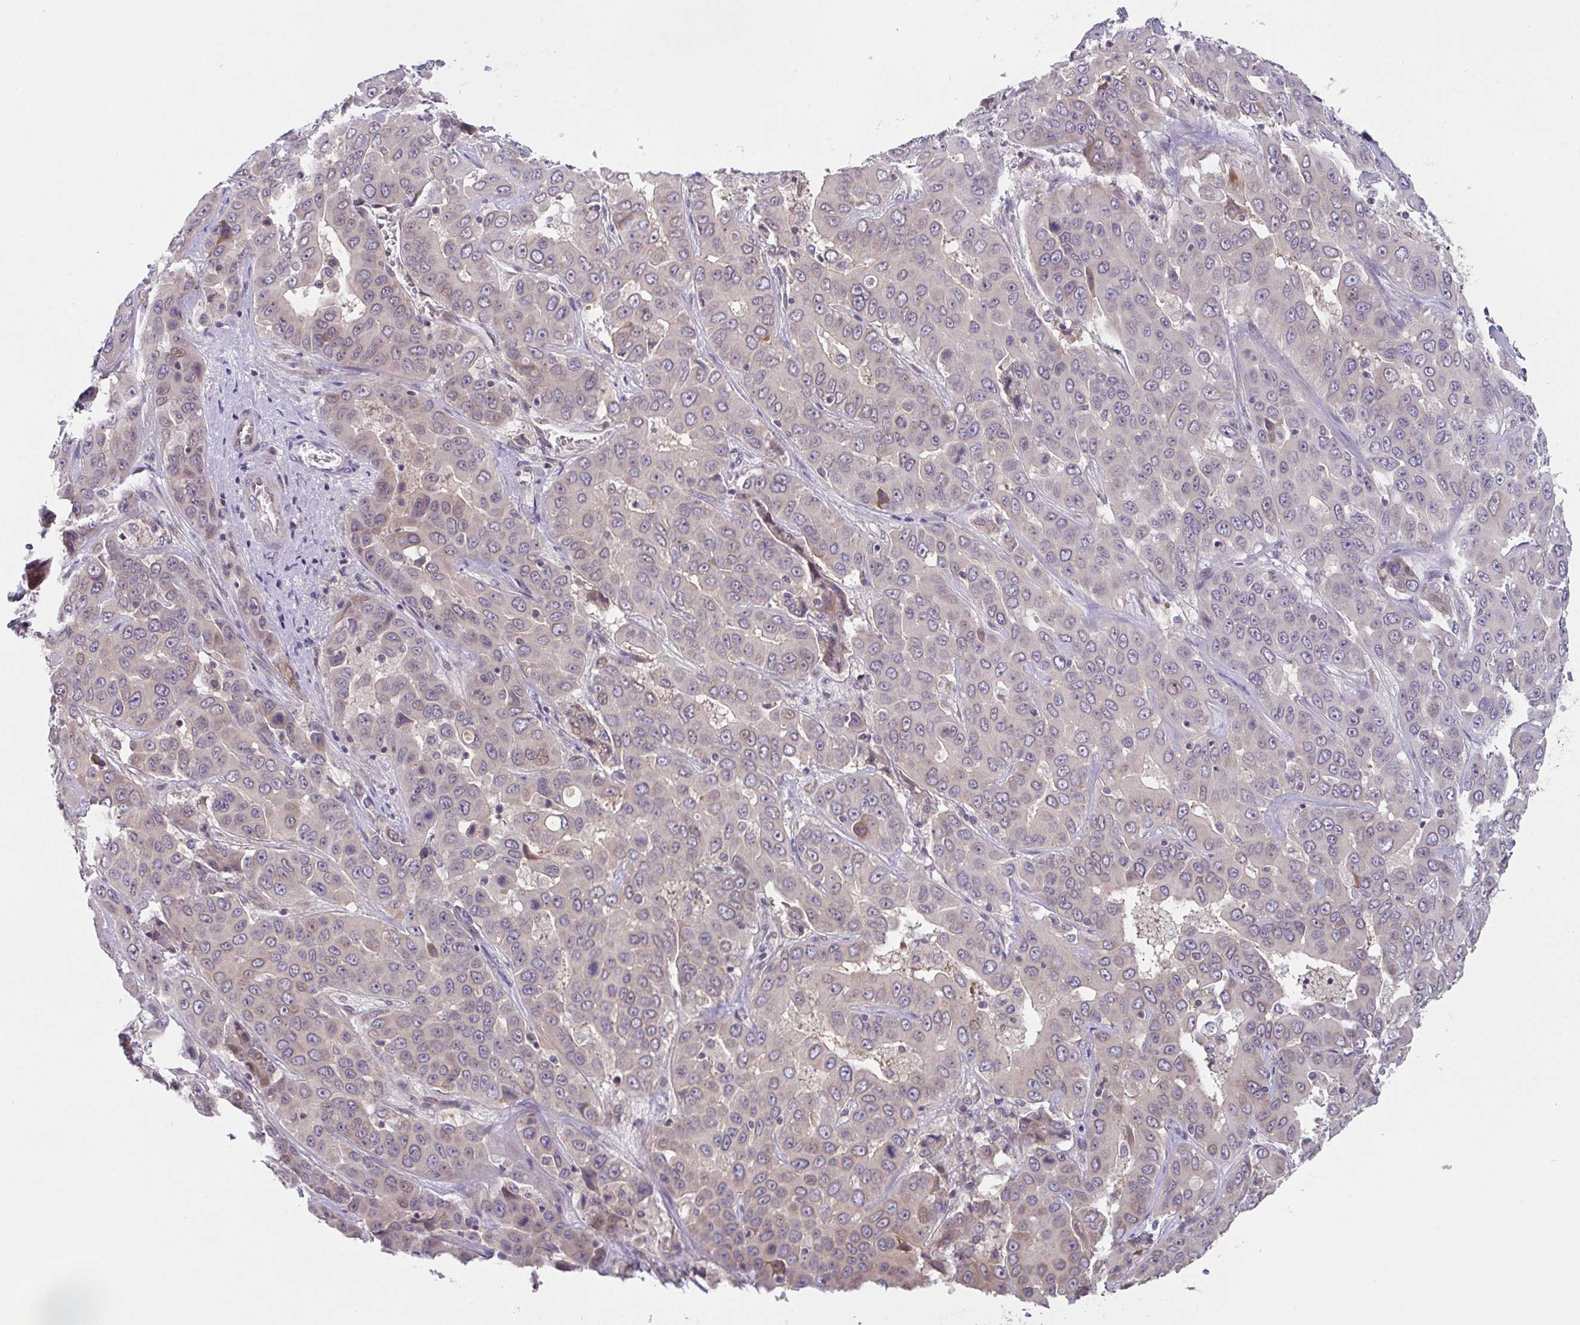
{"staining": {"intensity": "weak", "quantity": "<25%", "location": "cytoplasmic/membranous,nuclear"}, "tissue": "liver cancer", "cell_type": "Tumor cells", "image_type": "cancer", "snomed": [{"axis": "morphology", "description": "Cholangiocarcinoma"}, {"axis": "topography", "description": "Liver"}], "caption": "A high-resolution histopathology image shows immunohistochemistry staining of liver cancer, which exhibits no significant staining in tumor cells.", "gene": "RBM18", "patient": {"sex": "female", "age": 52}}